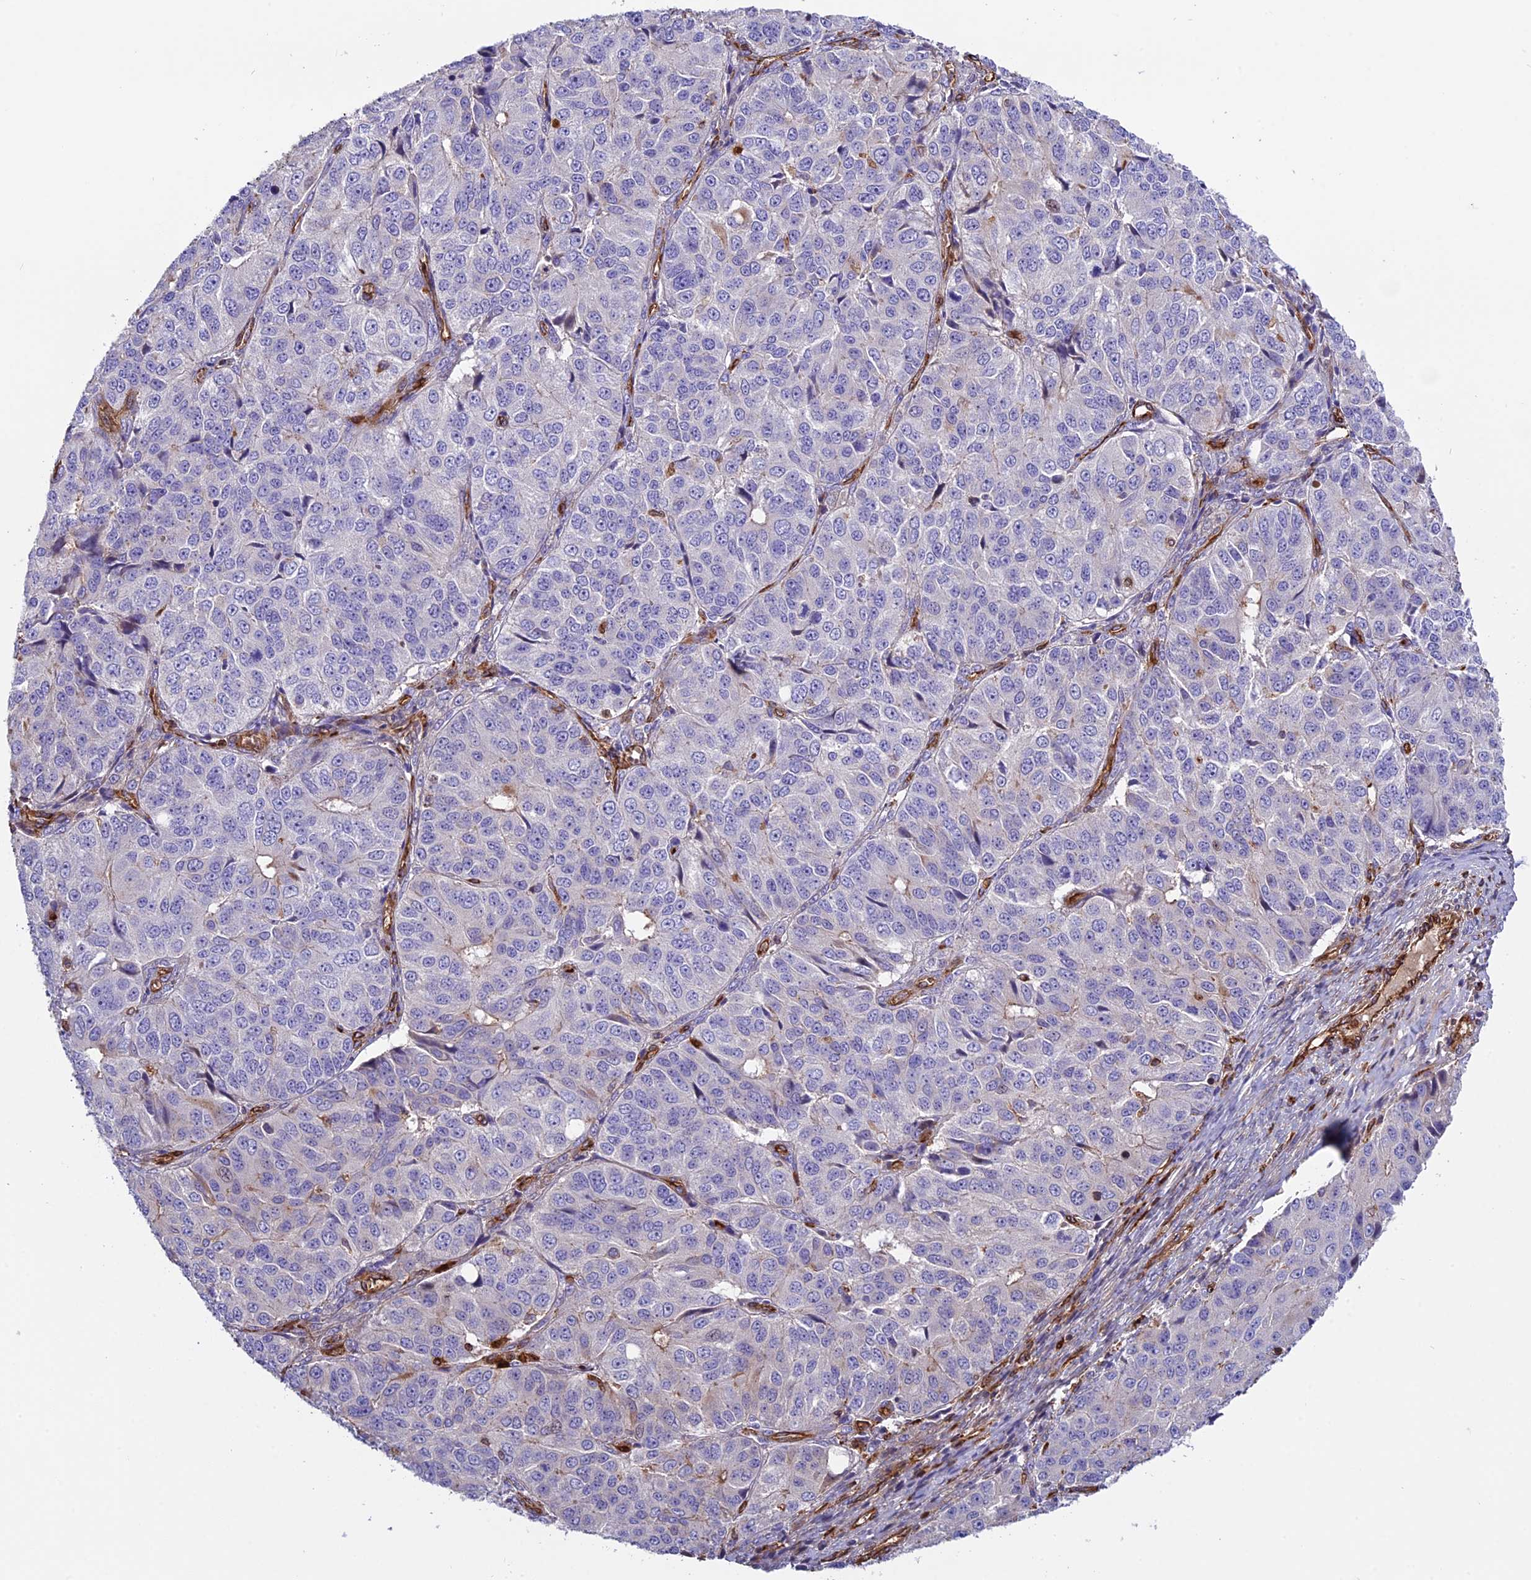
{"staining": {"intensity": "negative", "quantity": "none", "location": "none"}, "tissue": "ovarian cancer", "cell_type": "Tumor cells", "image_type": "cancer", "snomed": [{"axis": "morphology", "description": "Carcinoma, endometroid"}, {"axis": "topography", "description": "Ovary"}], "caption": "Immunohistochemistry of human ovarian cancer (endometroid carcinoma) demonstrates no staining in tumor cells.", "gene": "CD99L2", "patient": {"sex": "female", "age": 51}}